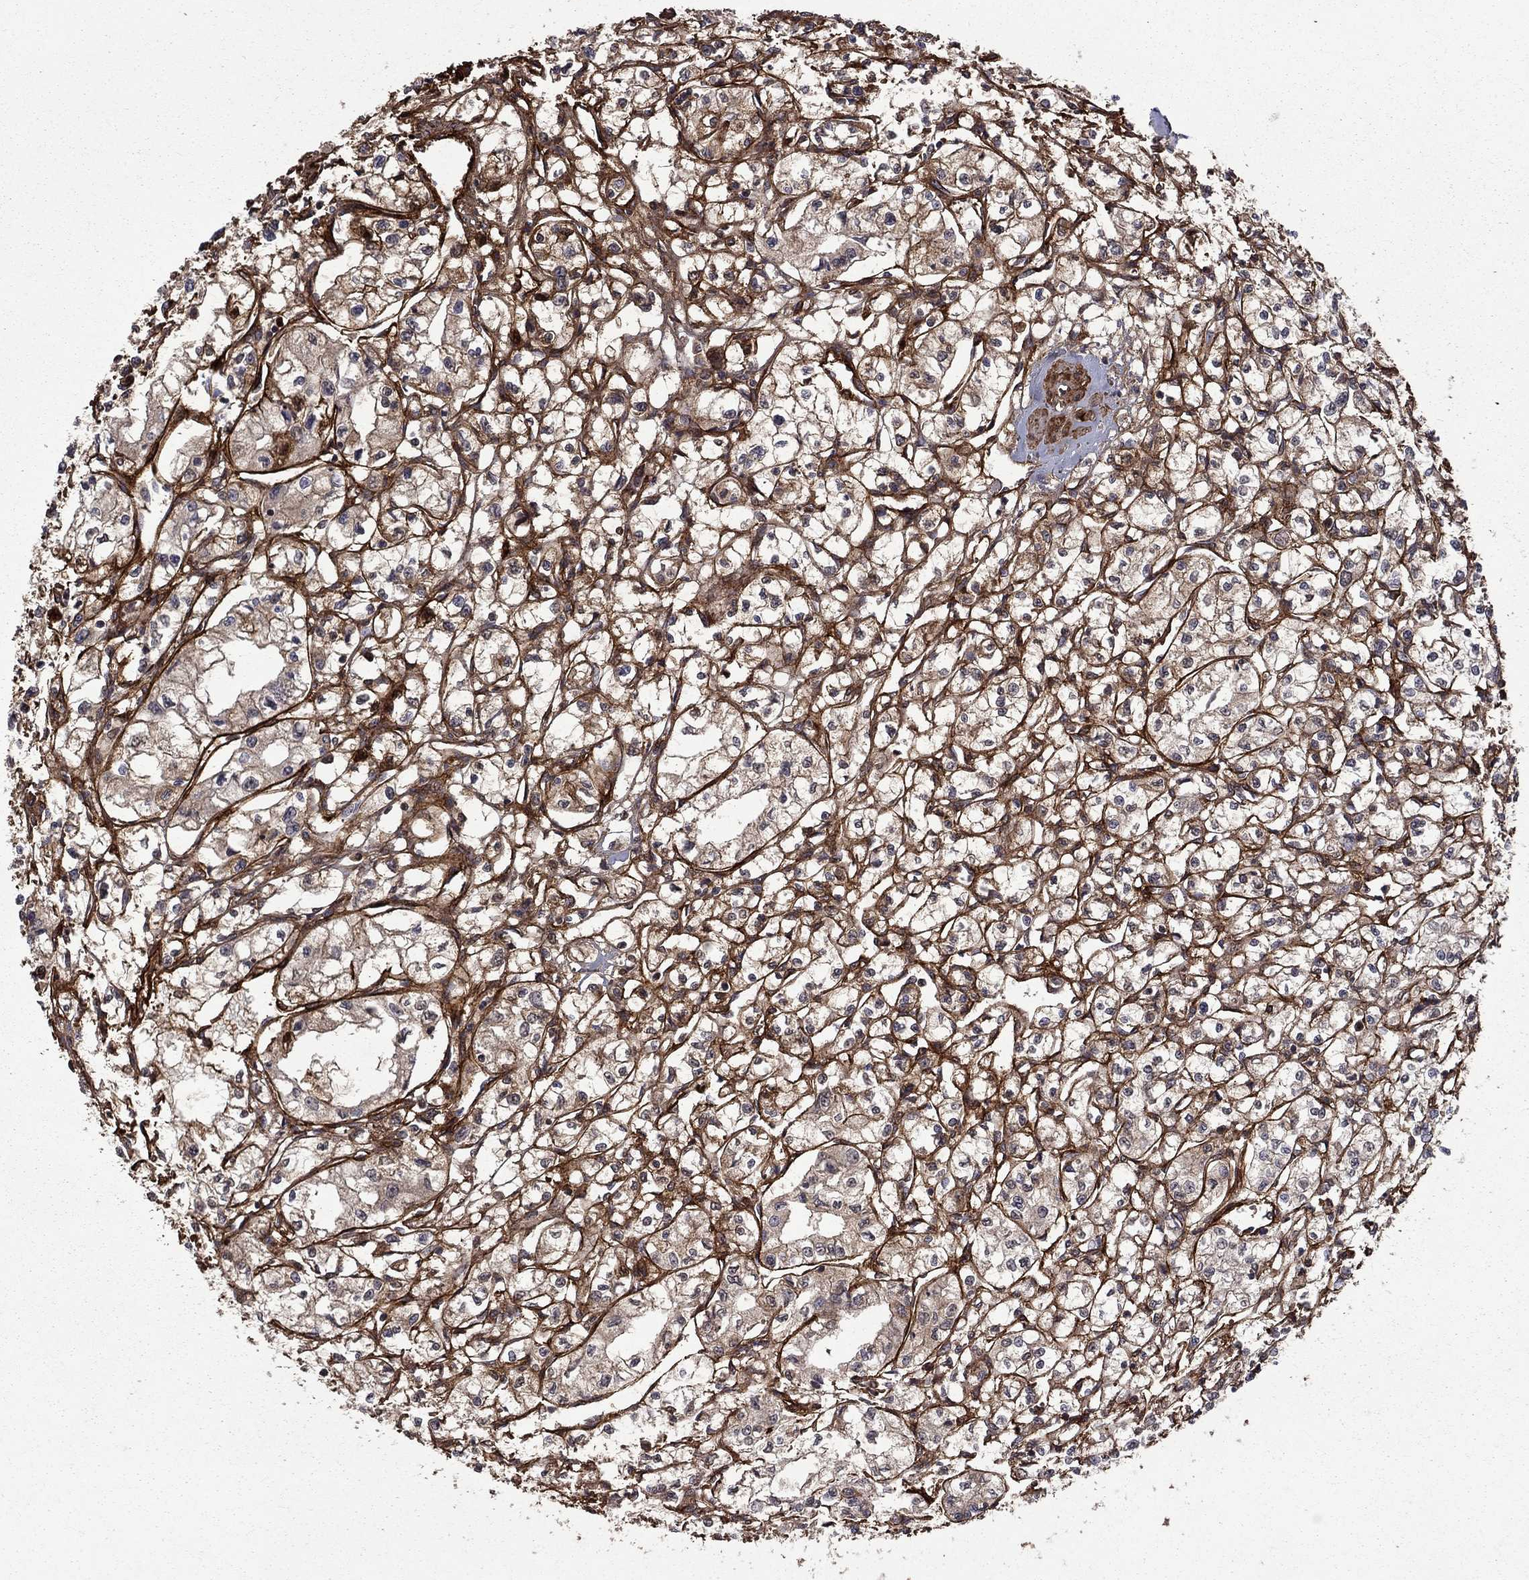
{"staining": {"intensity": "moderate", "quantity": ">75%", "location": "cytoplasmic/membranous"}, "tissue": "renal cancer", "cell_type": "Tumor cells", "image_type": "cancer", "snomed": [{"axis": "morphology", "description": "Adenocarcinoma, NOS"}, {"axis": "topography", "description": "Kidney"}], "caption": "IHC histopathology image of renal cancer stained for a protein (brown), which reveals medium levels of moderate cytoplasmic/membranous positivity in approximately >75% of tumor cells.", "gene": "COL18A1", "patient": {"sex": "male", "age": 56}}